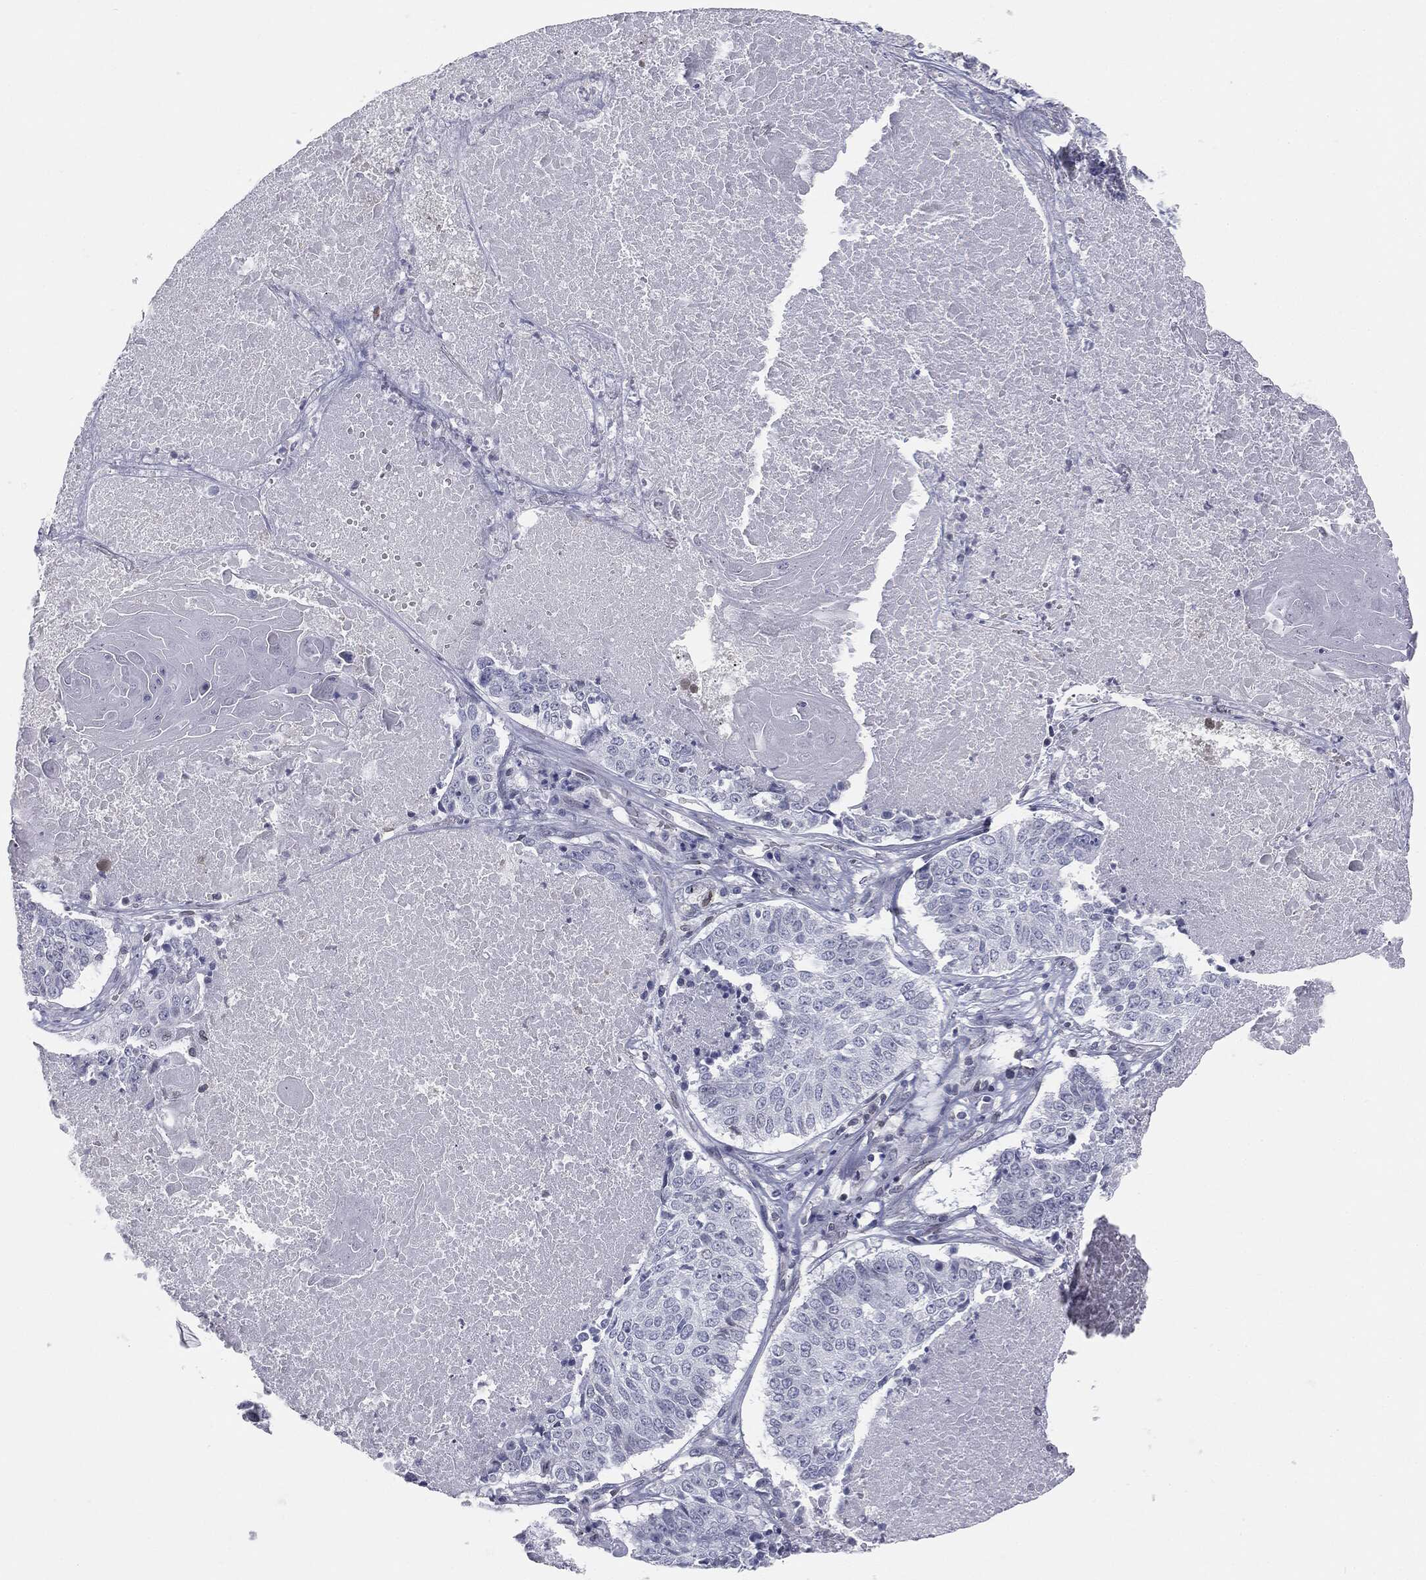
{"staining": {"intensity": "negative", "quantity": "none", "location": "none"}, "tissue": "lung cancer", "cell_type": "Tumor cells", "image_type": "cancer", "snomed": [{"axis": "morphology", "description": "Squamous cell carcinoma, NOS"}, {"axis": "topography", "description": "Lung"}], "caption": "The IHC micrograph has no significant positivity in tumor cells of squamous cell carcinoma (lung) tissue.", "gene": "ALDOB", "patient": {"sex": "male", "age": 64}}